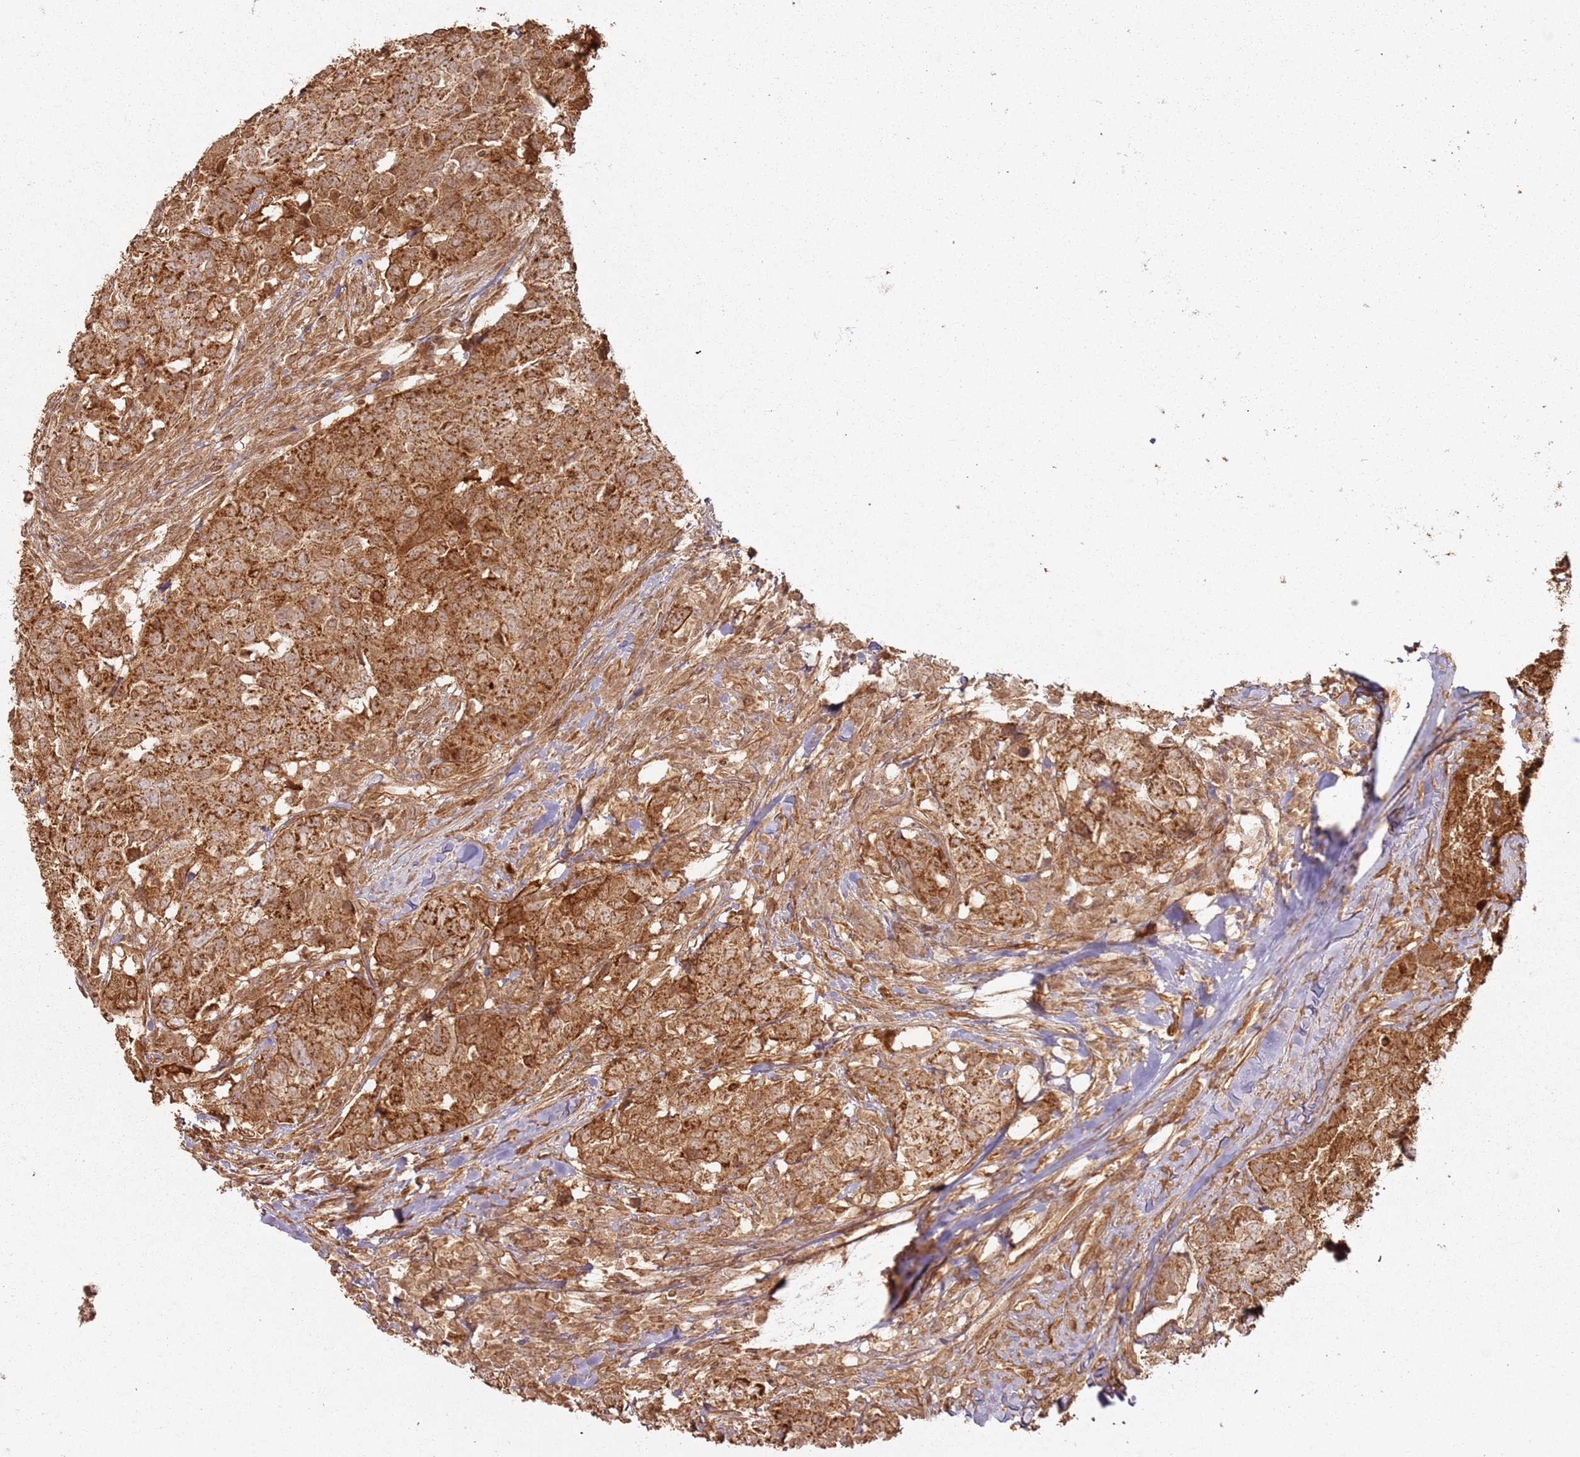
{"staining": {"intensity": "strong", "quantity": ">75%", "location": "cytoplasmic/membranous"}, "tissue": "head and neck cancer", "cell_type": "Tumor cells", "image_type": "cancer", "snomed": [{"axis": "morphology", "description": "Normal tissue, NOS"}, {"axis": "morphology", "description": "Squamous cell carcinoma, NOS"}, {"axis": "topography", "description": "Skeletal muscle"}, {"axis": "topography", "description": "Vascular tissue"}, {"axis": "topography", "description": "Peripheral nerve tissue"}, {"axis": "topography", "description": "Head-Neck"}], "caption": "Protein expression analysis of human head and neck cancer (squamous cell carcinoma) reveals strong cytoplasmic/membranous staining in approximately >75% of tumor cells.", "gene": "ZNF776", "patient": {"sex": "male", "age": 66}}